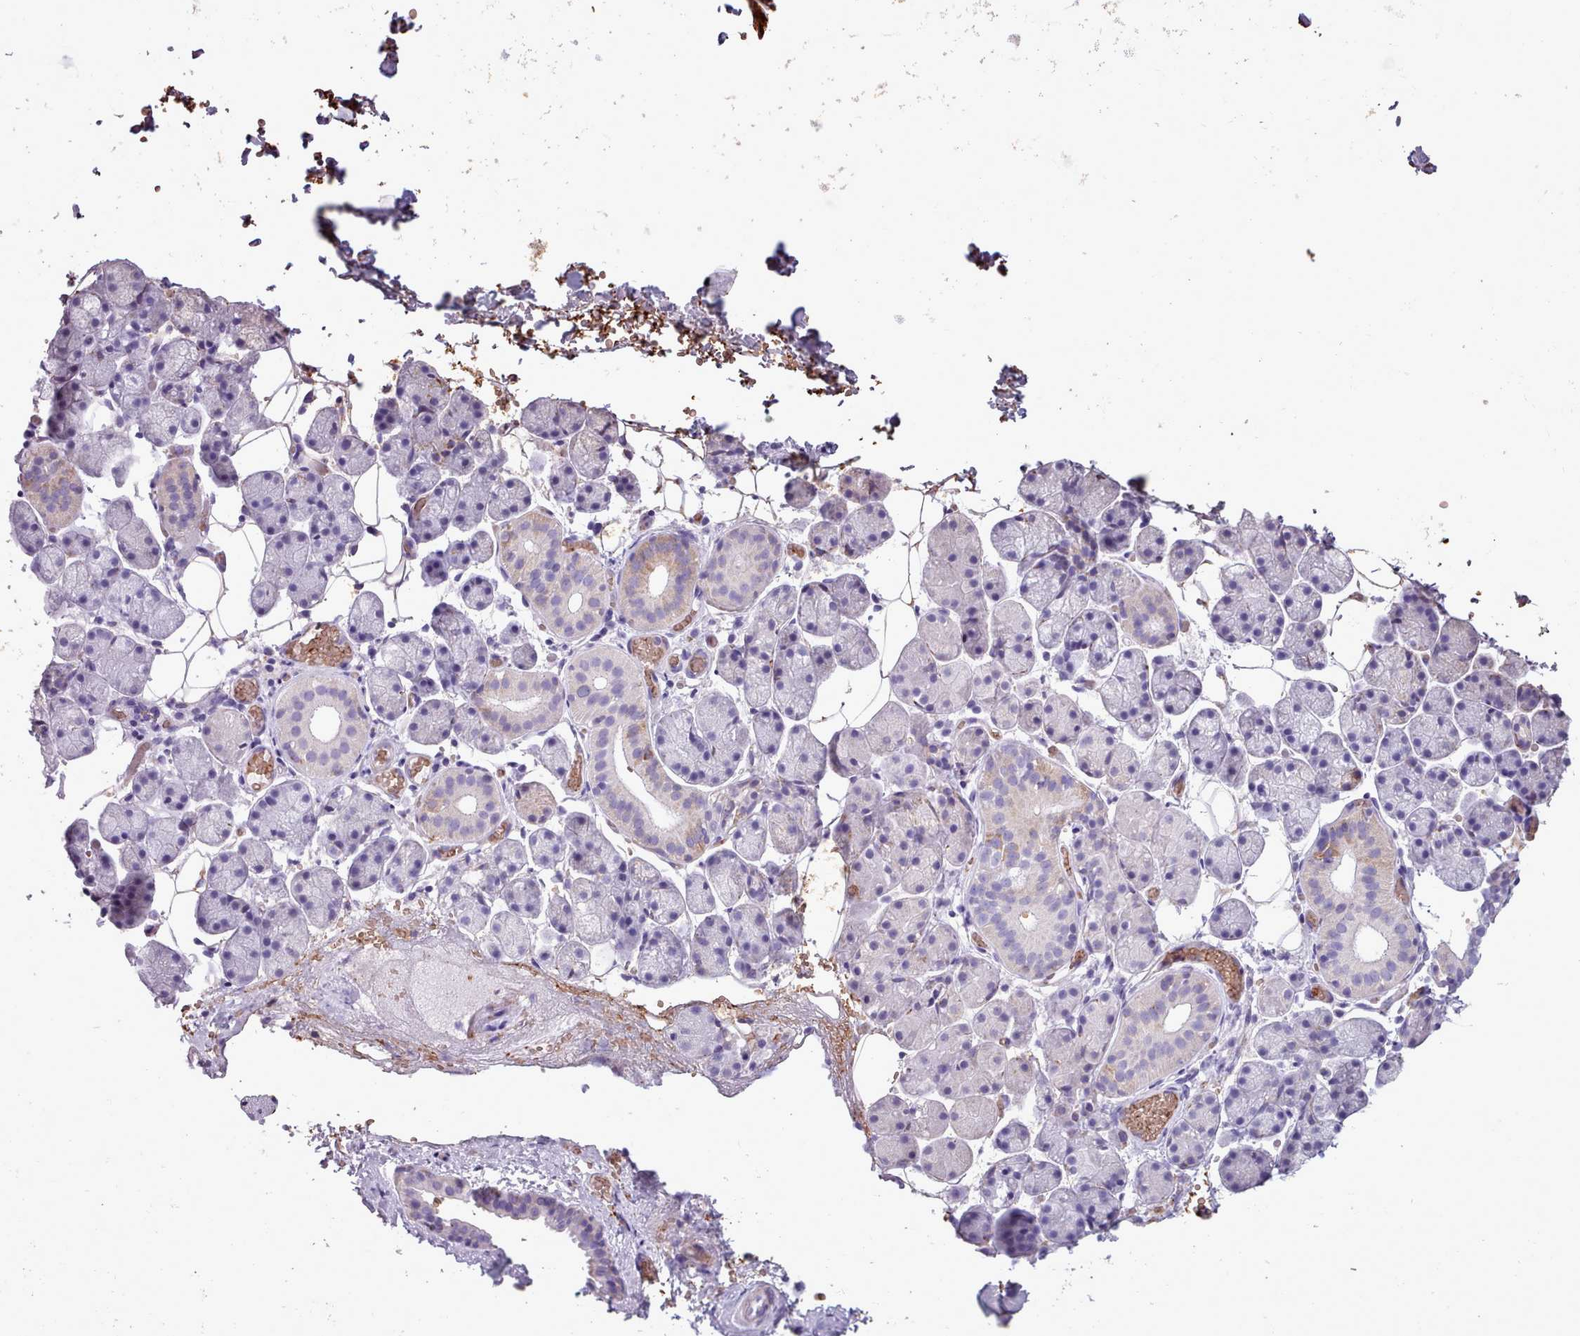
{"staining": {"intensity": "weak", "quantity": "<25%", "location": "cytoplasmic/membranous"}, "tissue": "salivary gland", "cell_type": "Glandular cells", "image_type": "normal", "snomed": [{"axis": "morphology", "description": "Normal tissue, NOS"}, {"axis": "topography", "description": "Salivary gland"}], "caption": "The photomicrograph shows no significant expression in glandular cells of salivary gland.", "gene": "AK4P3", "patient": {"sex": "female", "age": 33}}